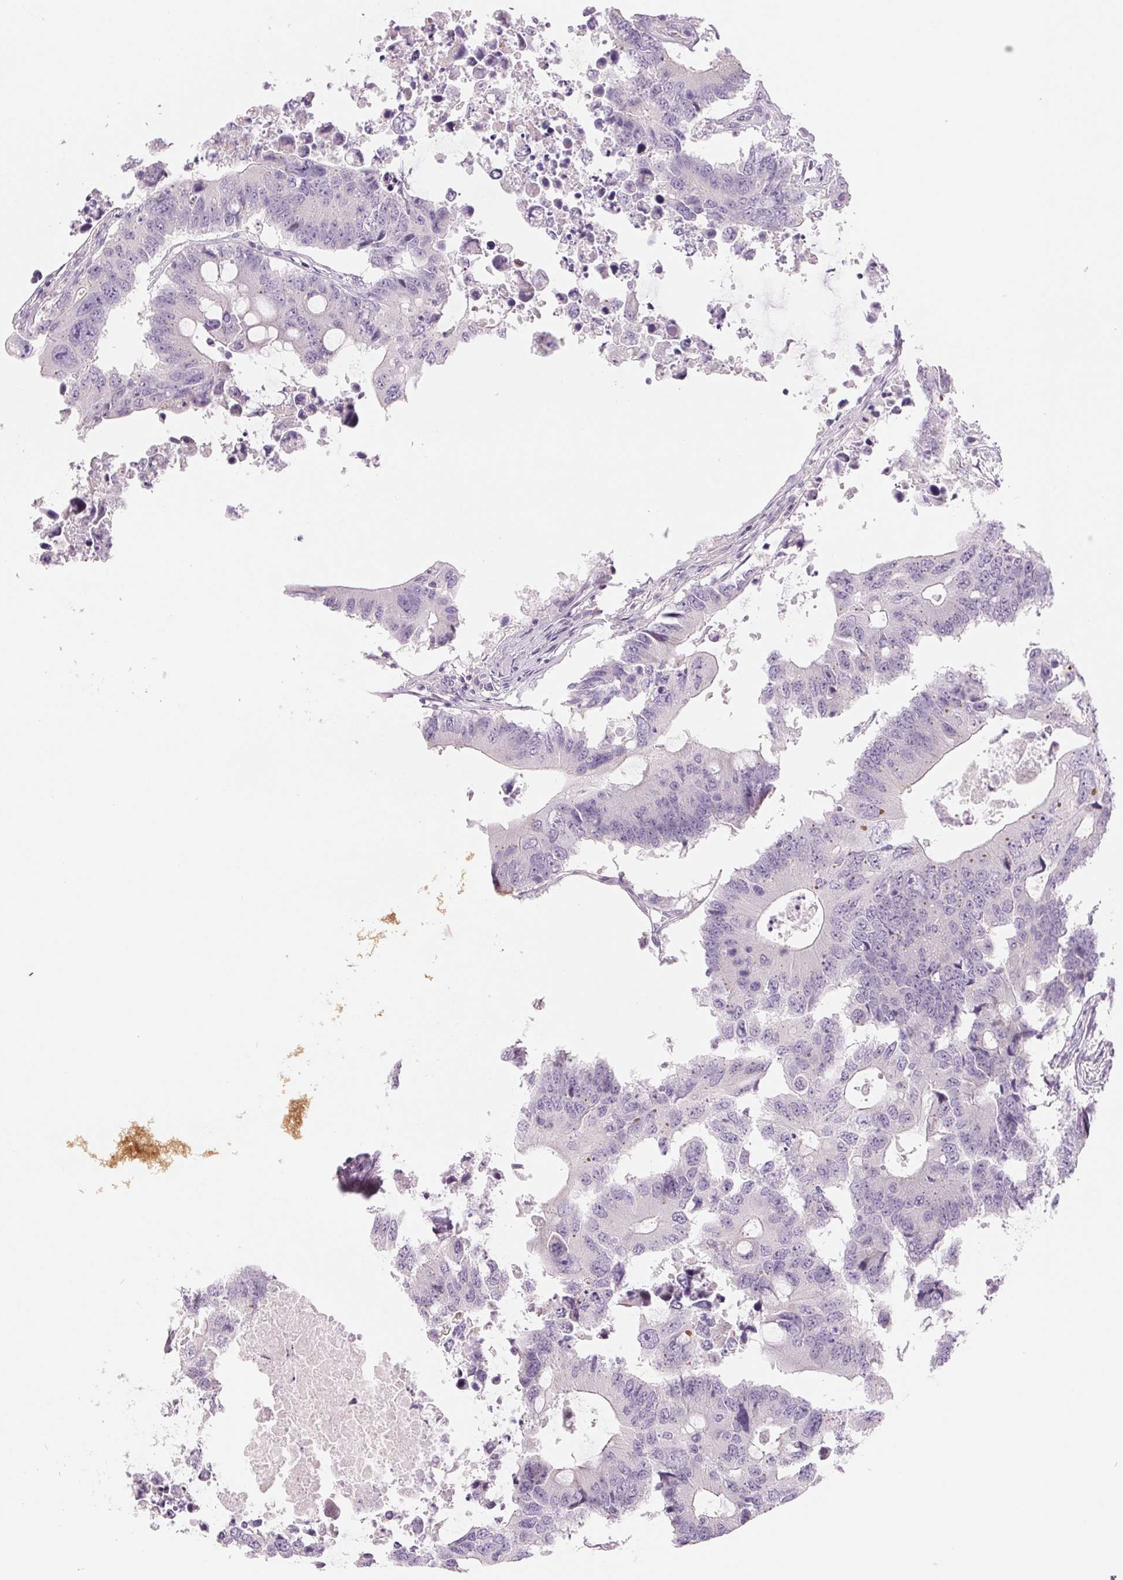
{"staining": {"intensity": "negative", "quantity": "none", "location": "none"}, "tissue": "colorectal cancer", "cell_type": "Tumor cells", "image_type": "cancer", "snomed": [{"axis": "morphology", "description": "Adenocarcinoma, NOS"}, {"axis": "topography", "description": "Colon"}], "caption": "A histopathology image of colorectal cancer stained for a protein reveals no brown staining in tumor cells. (DAB IHC, high magnification).", "gene": "CCDC168", "patient": {"sex": "male", "age": 71}}